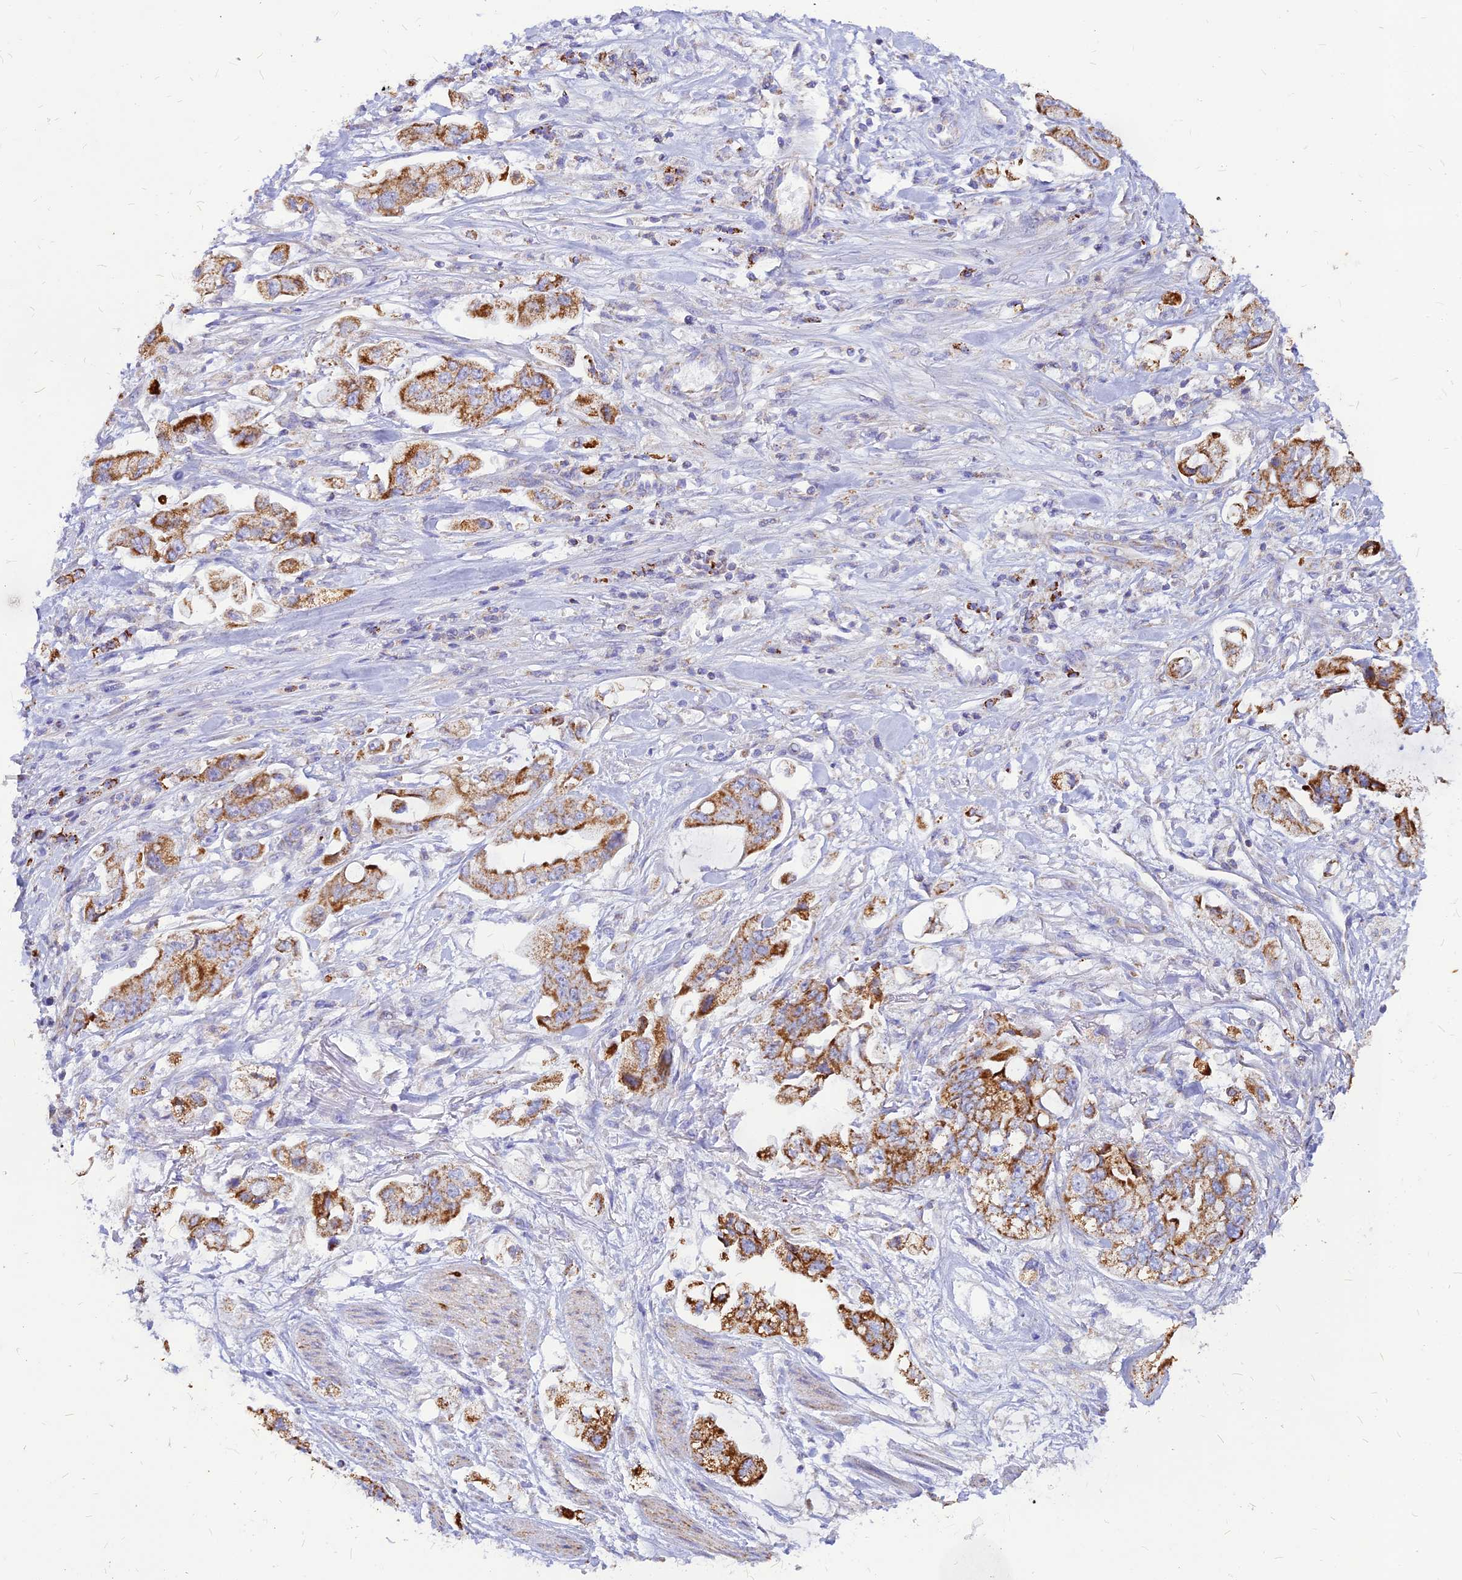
{"staining": {"intensity": "strong", "quantity": ">75%", "location": "cytoplasmic/membranous"}, "tissue": "stomach cancer", "cell_type": "Tumor cells", "image_type": "cancer", "snomed": [{"axis": "morphology", "description": "Adenocarcinoma, NOS"}, {"axis": "topography", "description": "Stomach"}], "caption": "The image shows a brown stain indicating the presence of a protein in the cytoplasmic/membranous of tumor cells in stomach adenocarcinoma.", "gene": "ECI1", "patient": {"sex": "male", "age": 62}}